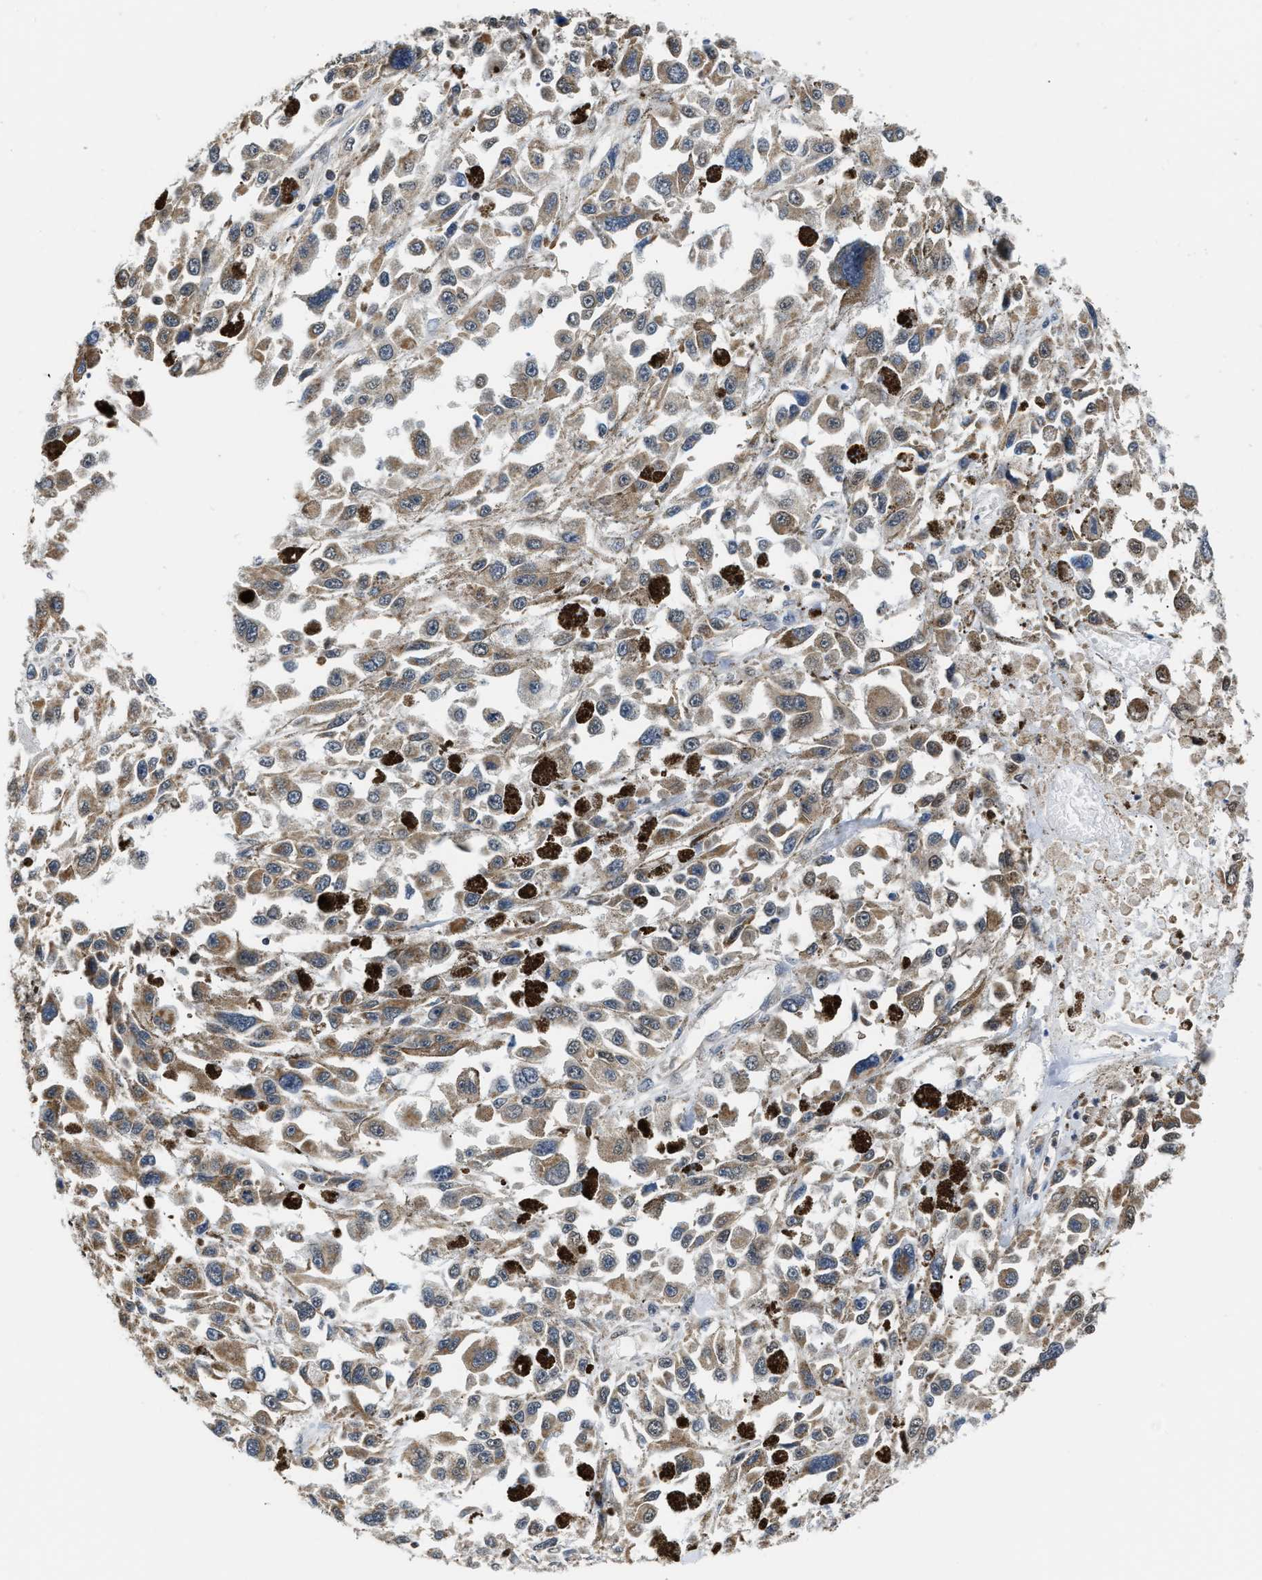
{"staining": {"intensity": "moderate", "quantity": ">75%", "location": "cytoplasmic/membranous"}, "tissue": "melanoma", "cell_type": "Tumor cells", "image_type": "cancer", "snomed": [{"axis": "morphology", "description": "Malignant melanoma, Metastatic site"}, {"axis": "topography", "description": "Lymph node"}], "caption": "Malignant melanoma (metastatic site) tissue displays moderate cytoplasmic/membranous staining in approximately >75% of tumor cells", "gene": "STK10", "patient": {"sex": "male", "age": 59}}